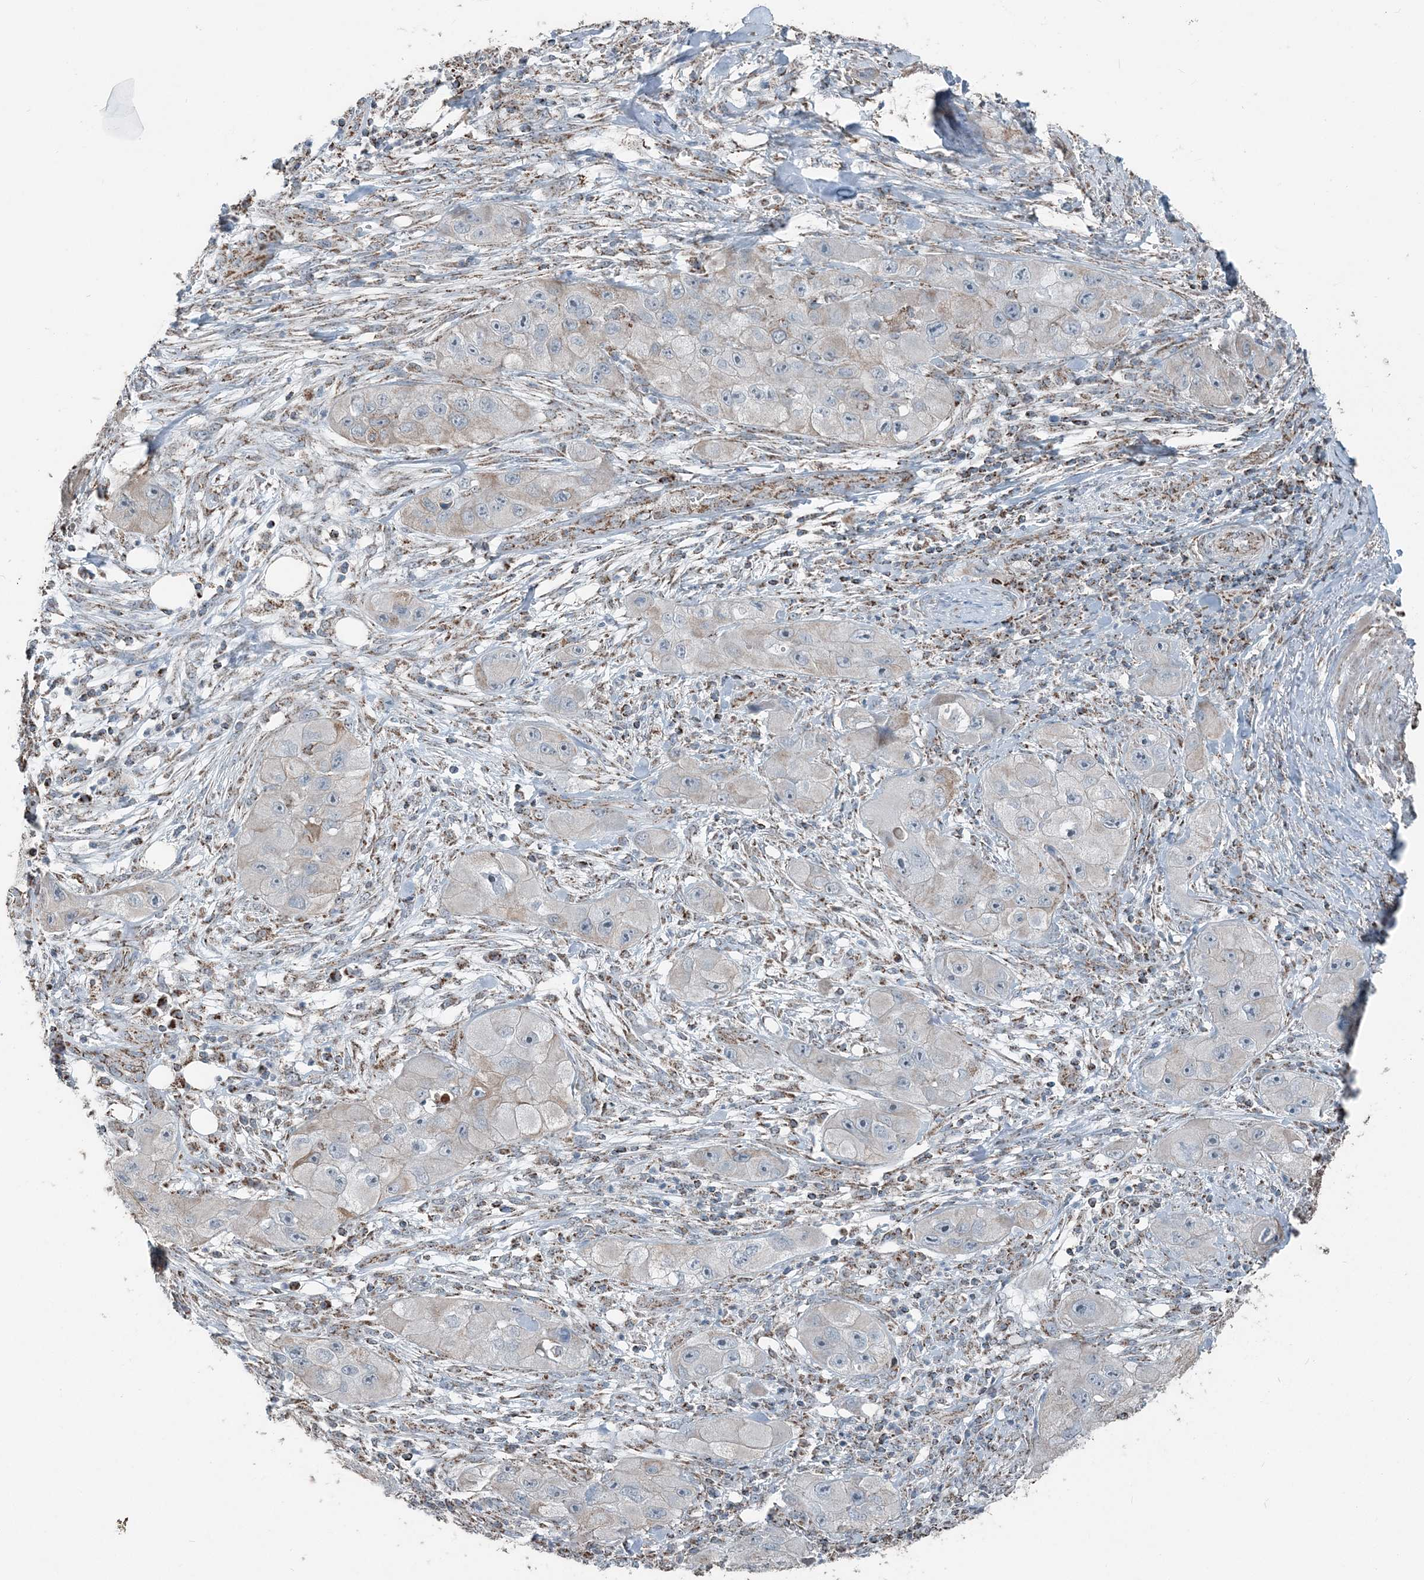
{"staining": {"intensity": "negative", "quantity": "none", "location": "none"}, "tissue": "skin cancer", "cell_type": "Tumor cells", "image_type": "cancer", "snomed": [{"axis": "morphology", "description": "Squamous cell carcinoma, NOS"}, {"axis": "topography", "description": "Skin"}, {"axis": "topography", "description": "Subcutis"}], "caption": "An immunohistochemistry (IHC) photomicrograph of squamous cell carcinoma (skin) is shown. There is no staining in tumor cells of squamous cell carcinoma (skin).", "gene": "SUCLG1", "patient": {"sex": "male", "age": 73}}